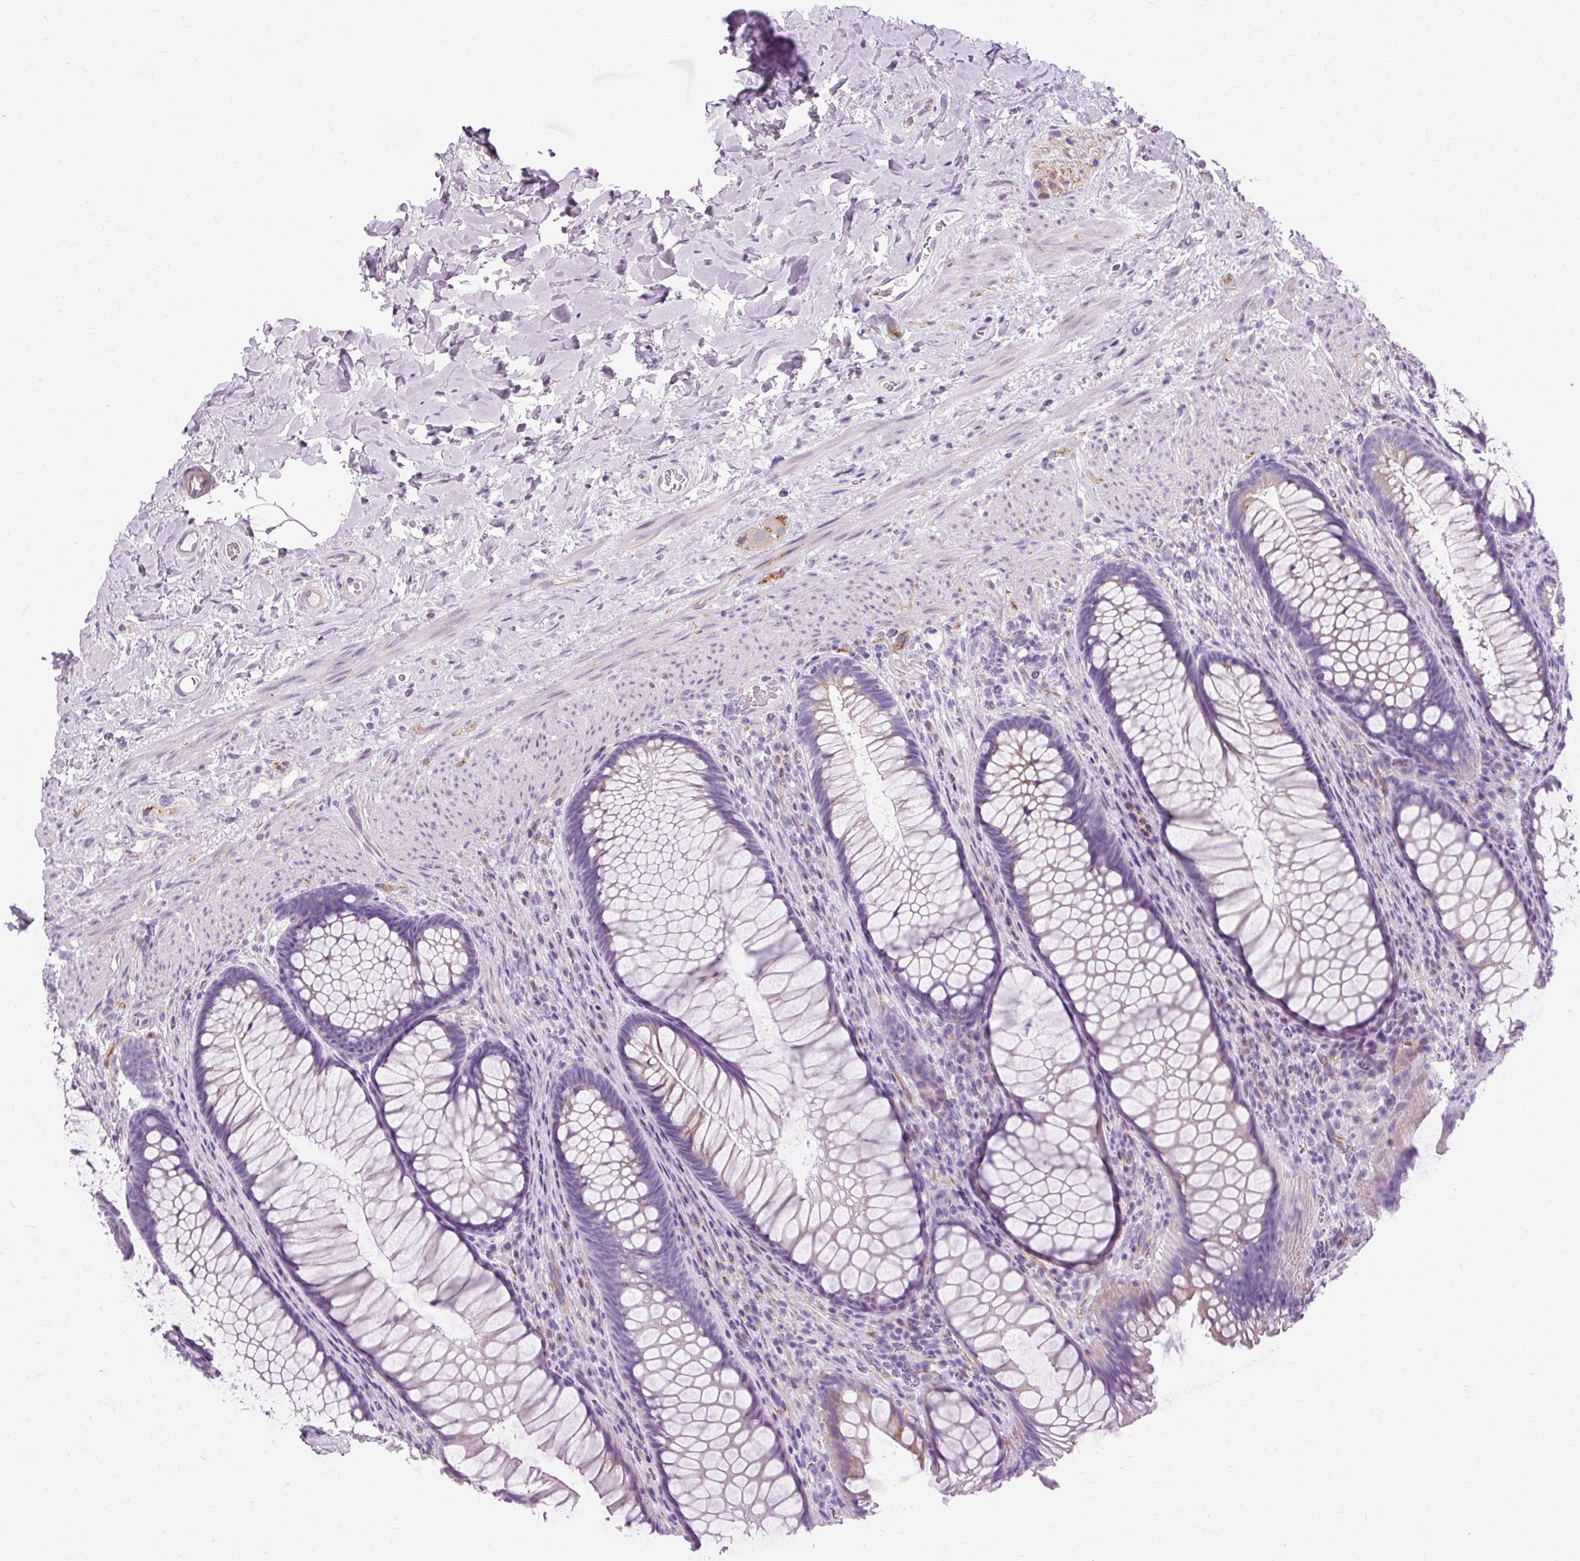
{"staining": {"intensity": "negative", "quantity": "none", "location": "none"}, "tissue": "rectum", "cell_type": "Glandular cells", "image_type": "normal", "snomed": [{"axis": "morphology", "description": "Normal tissue, NOS"}, {"axis": "topography", "description": "Rectum"}], "caption": "The histopathology image exhibits no significant staining in glandular cells of rectum. (DAB (3,3'-diaminobenzidine) IHC, high magnification).", "gene": "TMEM89", "patient": {"sex": "male", "age": 53}}